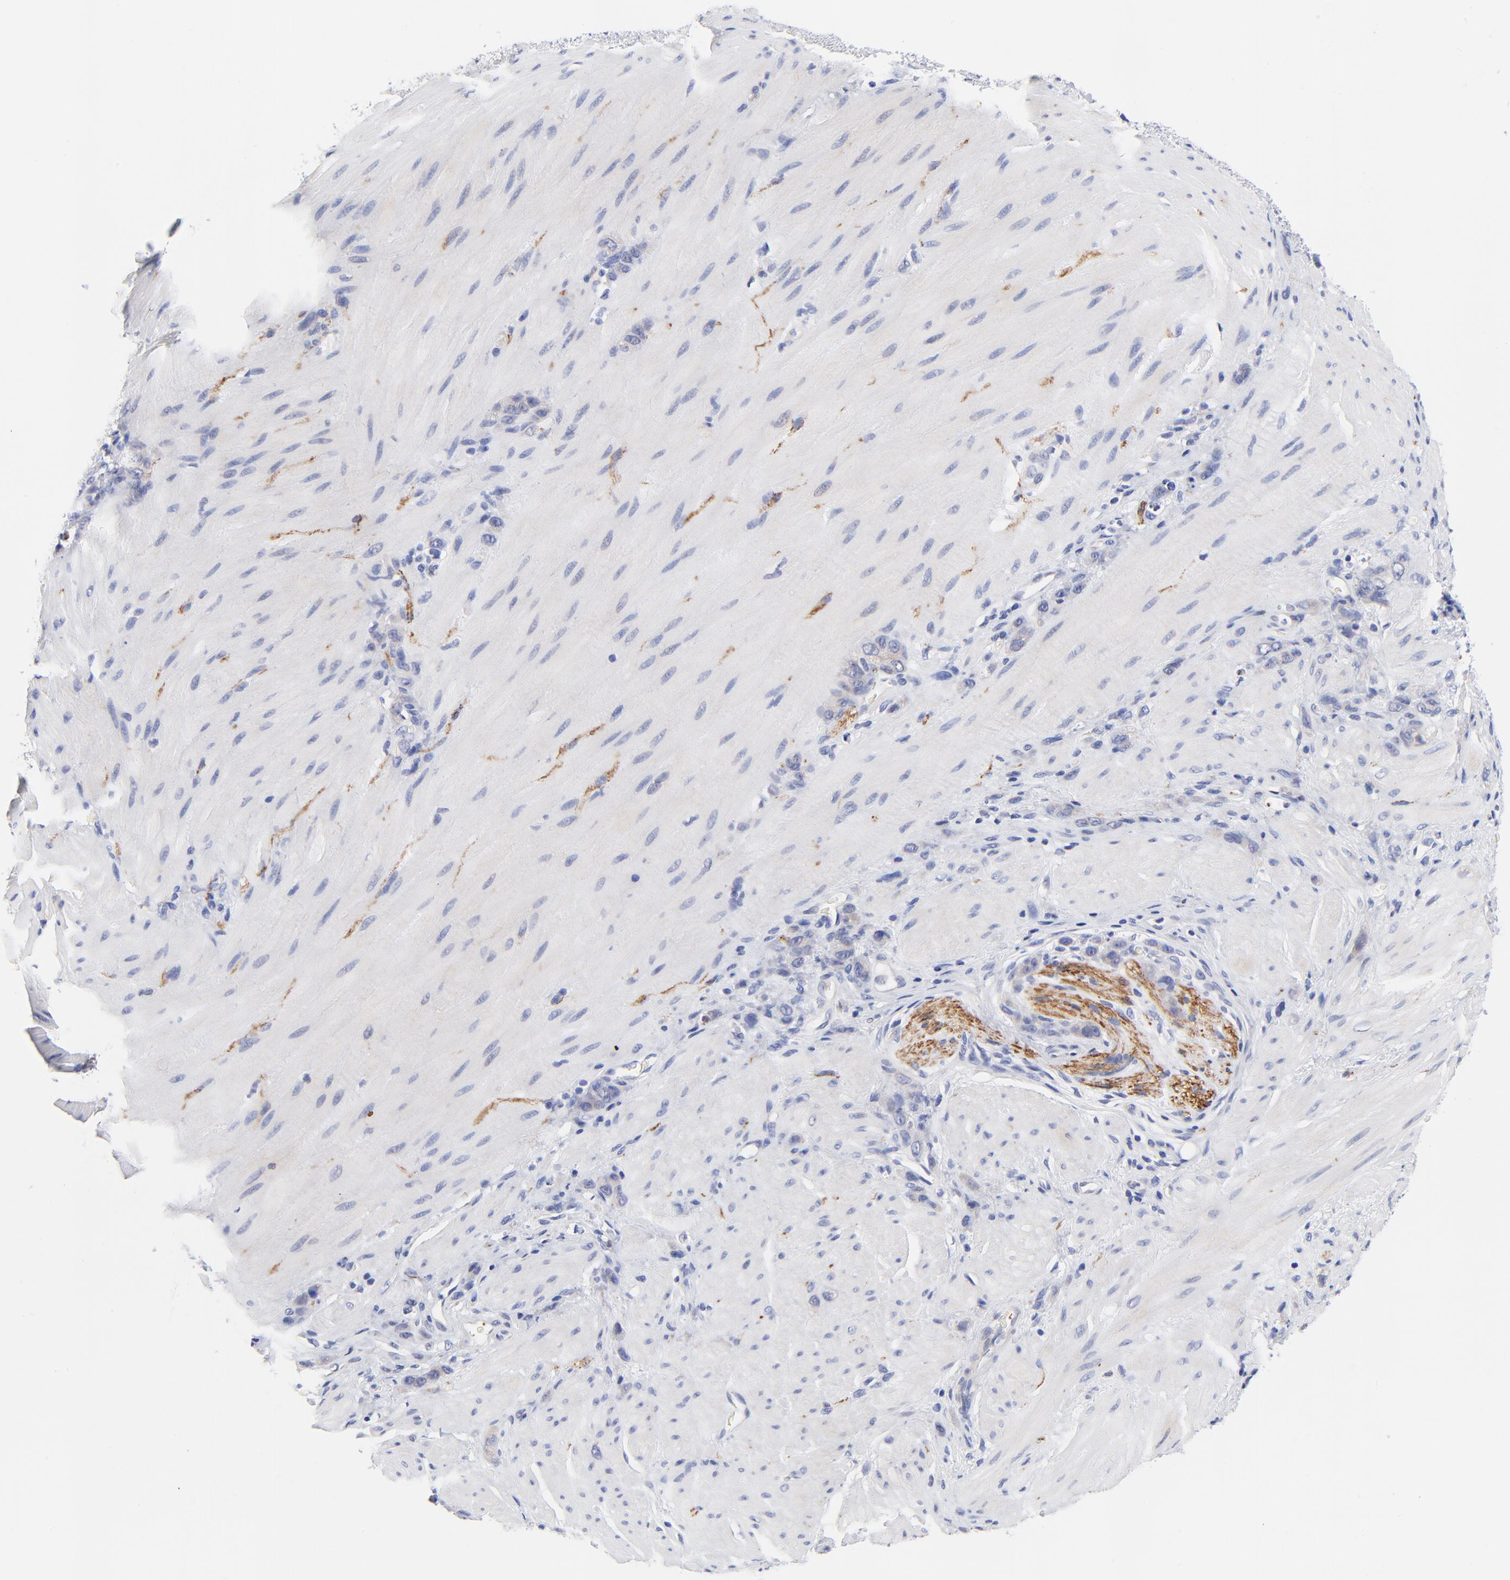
{"staining": {"intensity": "negative", "quantity": "none", "location": "none"}, "tissue": "stomach cancer", "cell_type": "Tumor cells", "image_type": "cancer", "snomed": [{"axis": "morphology", "description": "Normal tissue, NOS"}, {"axis": "morphology", "description": "Adenocarcinoma, NOS"}, {"axis": "topography", "description": "Stomach"}], "caption": "This is a image of IHC staining of stomach adenocarcinoma, which shows no expression in tumor cells.", "gene": "FAM117B", "patient": {"sex": "male", "age": 82}}